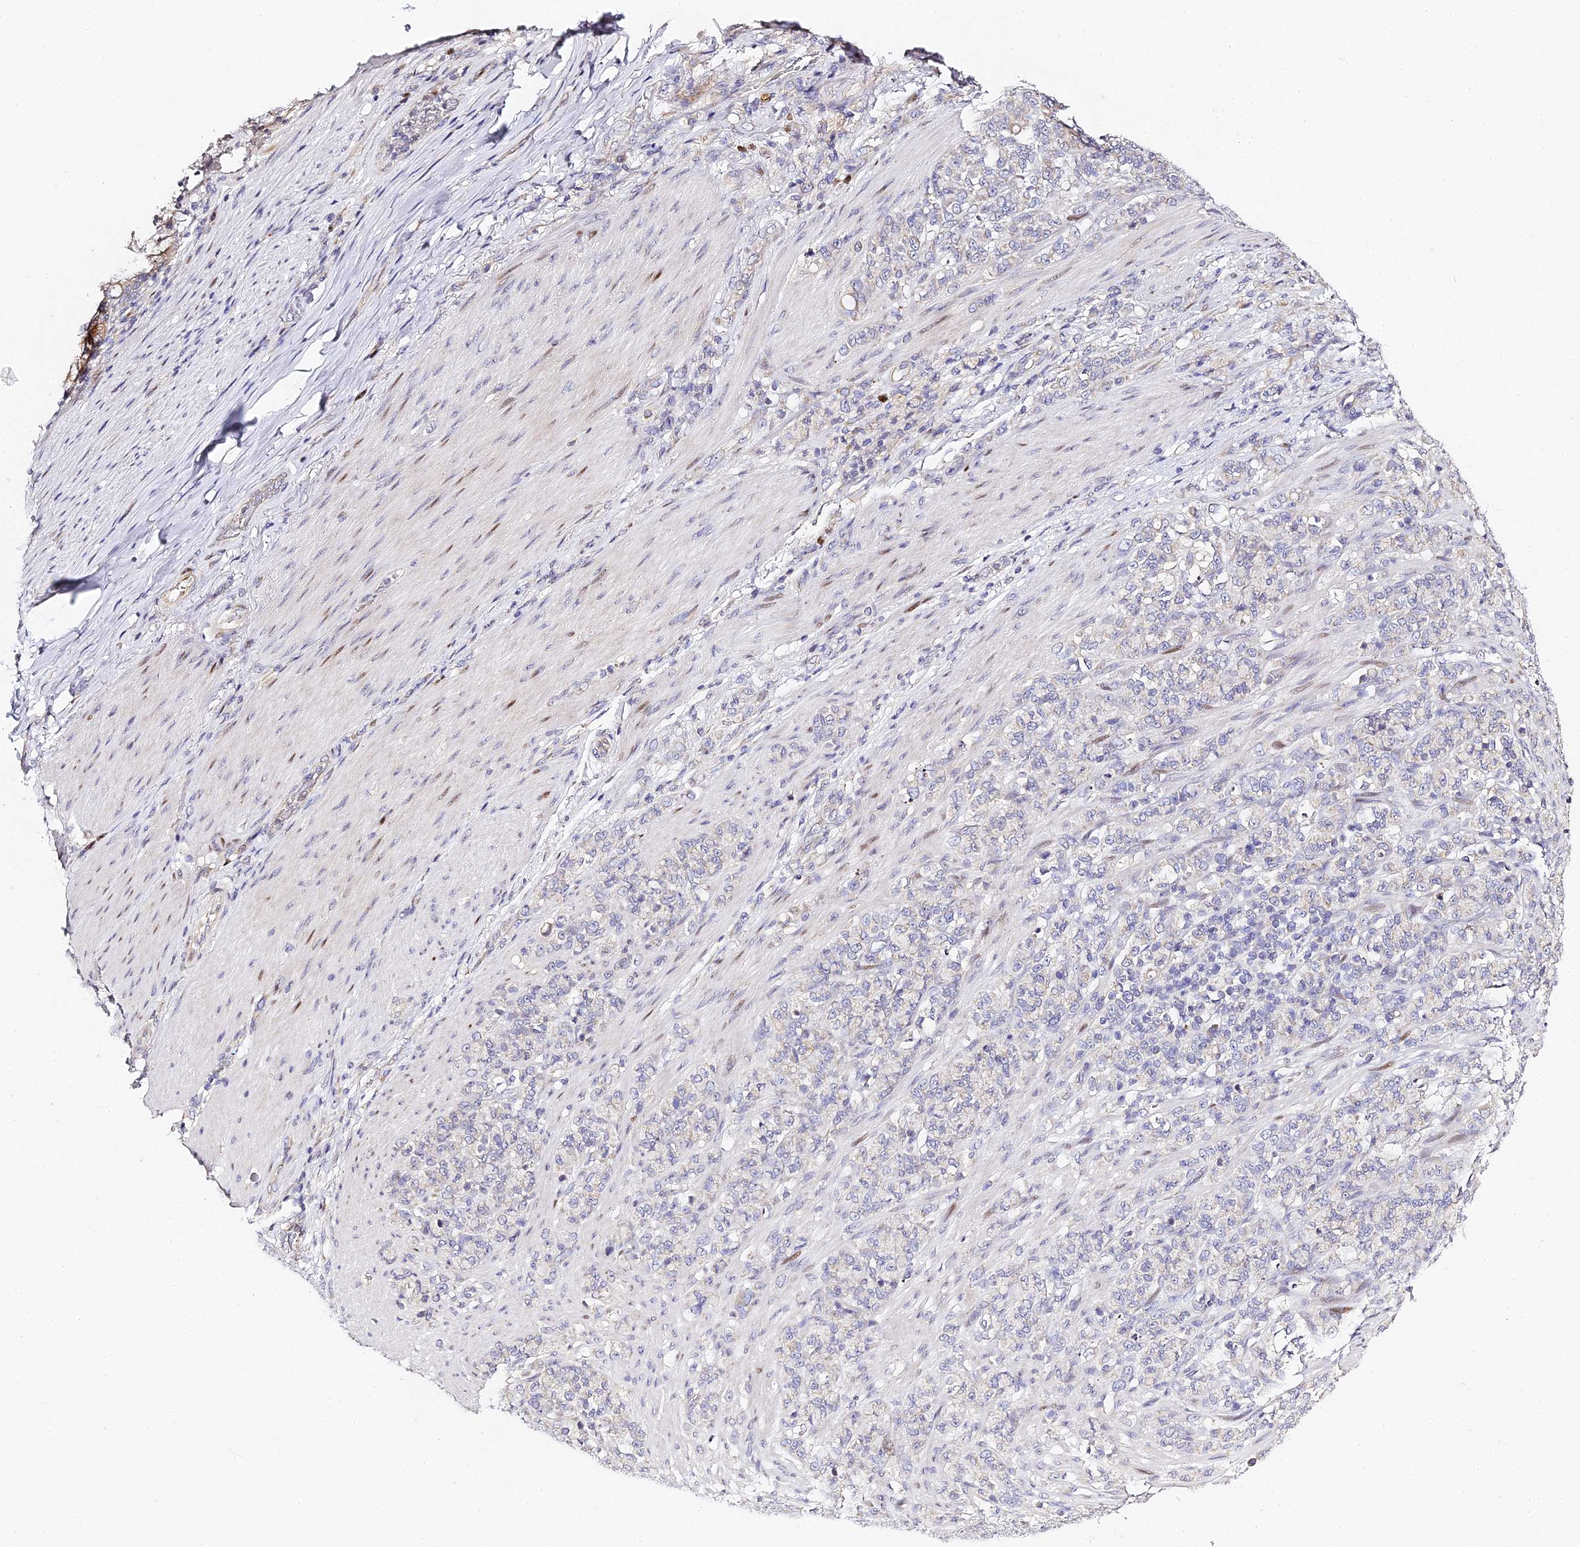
{"staining": {"intensity": "weak", "quantity": "<25%", "location": "cytoplasmic/membranous"}, "tissue": "stomach cancer", "cell_type": "Tumor cells", "image_type": "cancer", "snomed": [{"axis": "morphology", "description": "Adenocarcinoma, NOS"}, {"axis": "topography", "description": "Stomach"}], "caption": "High magnification brightfield microscopy of stomach adenocarcinoma stained with DAB (brown) and counterstained with hematoxylin (blue): tumor cells show no significant staining.", "gene": "SERP1", "patient": {"sex": "female", "age": 79}}